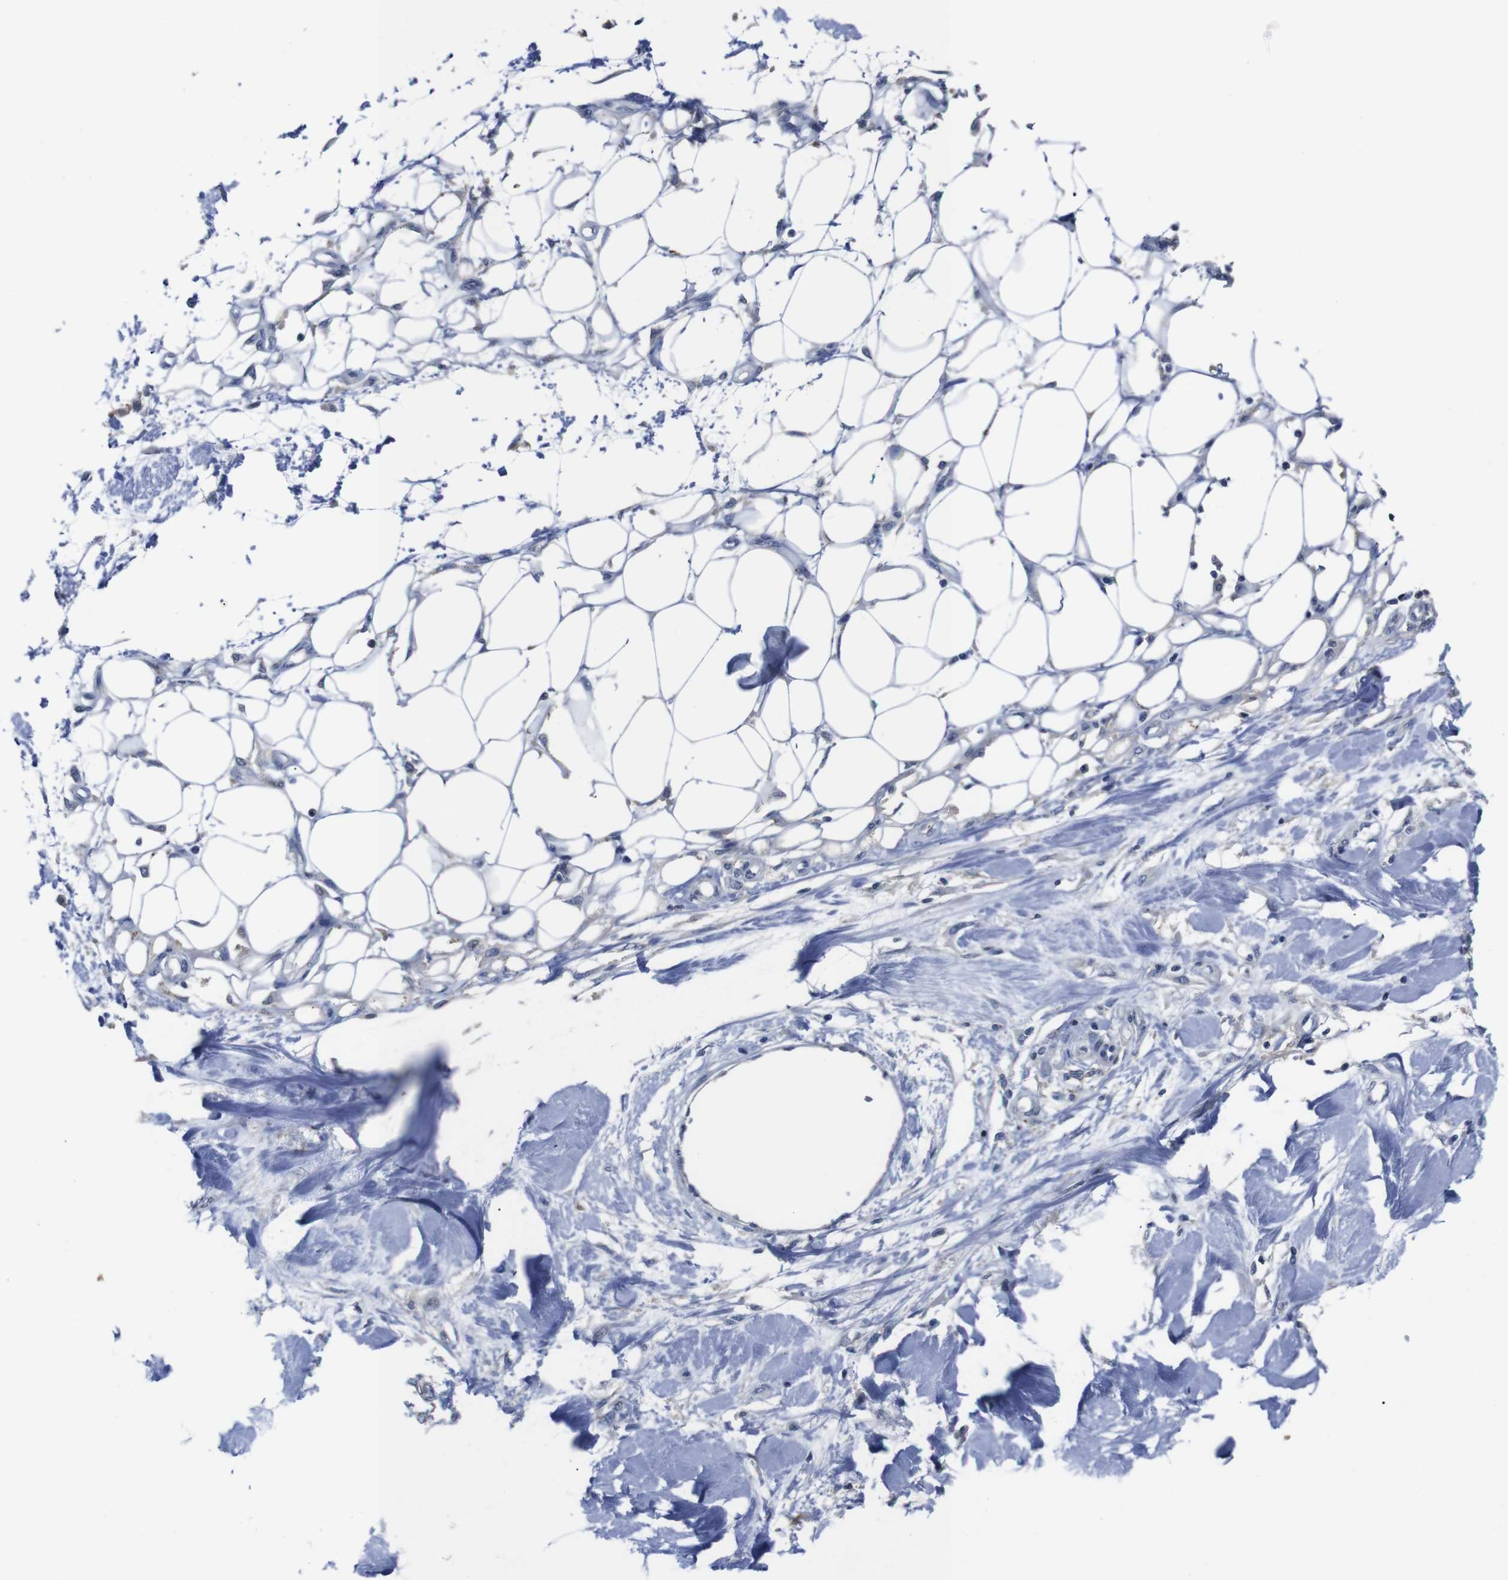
{"staining": {"intensity": "negative", "quantity": "none", "location": "none"}, "tissue": "adipose tissue", "cell_type": "Adipocytes", "image_type": "normal", "snomed": [{"axis": "morphology", "description": "Normal tissue, NOS"}, {"axis": "morphology", "description": "Squamous cell carcinoma, NOS"}, {"axis": "topography", "description": "Skin"}, {"axis": "topography", "description": "Peripheral nerve tissue"}], "caption": "Image shows no significant protein expression in adipocytes of unremarkable adipose tissue.", "gene": "SEMA4B", "patient": {"sex": "male", "age": 83}}